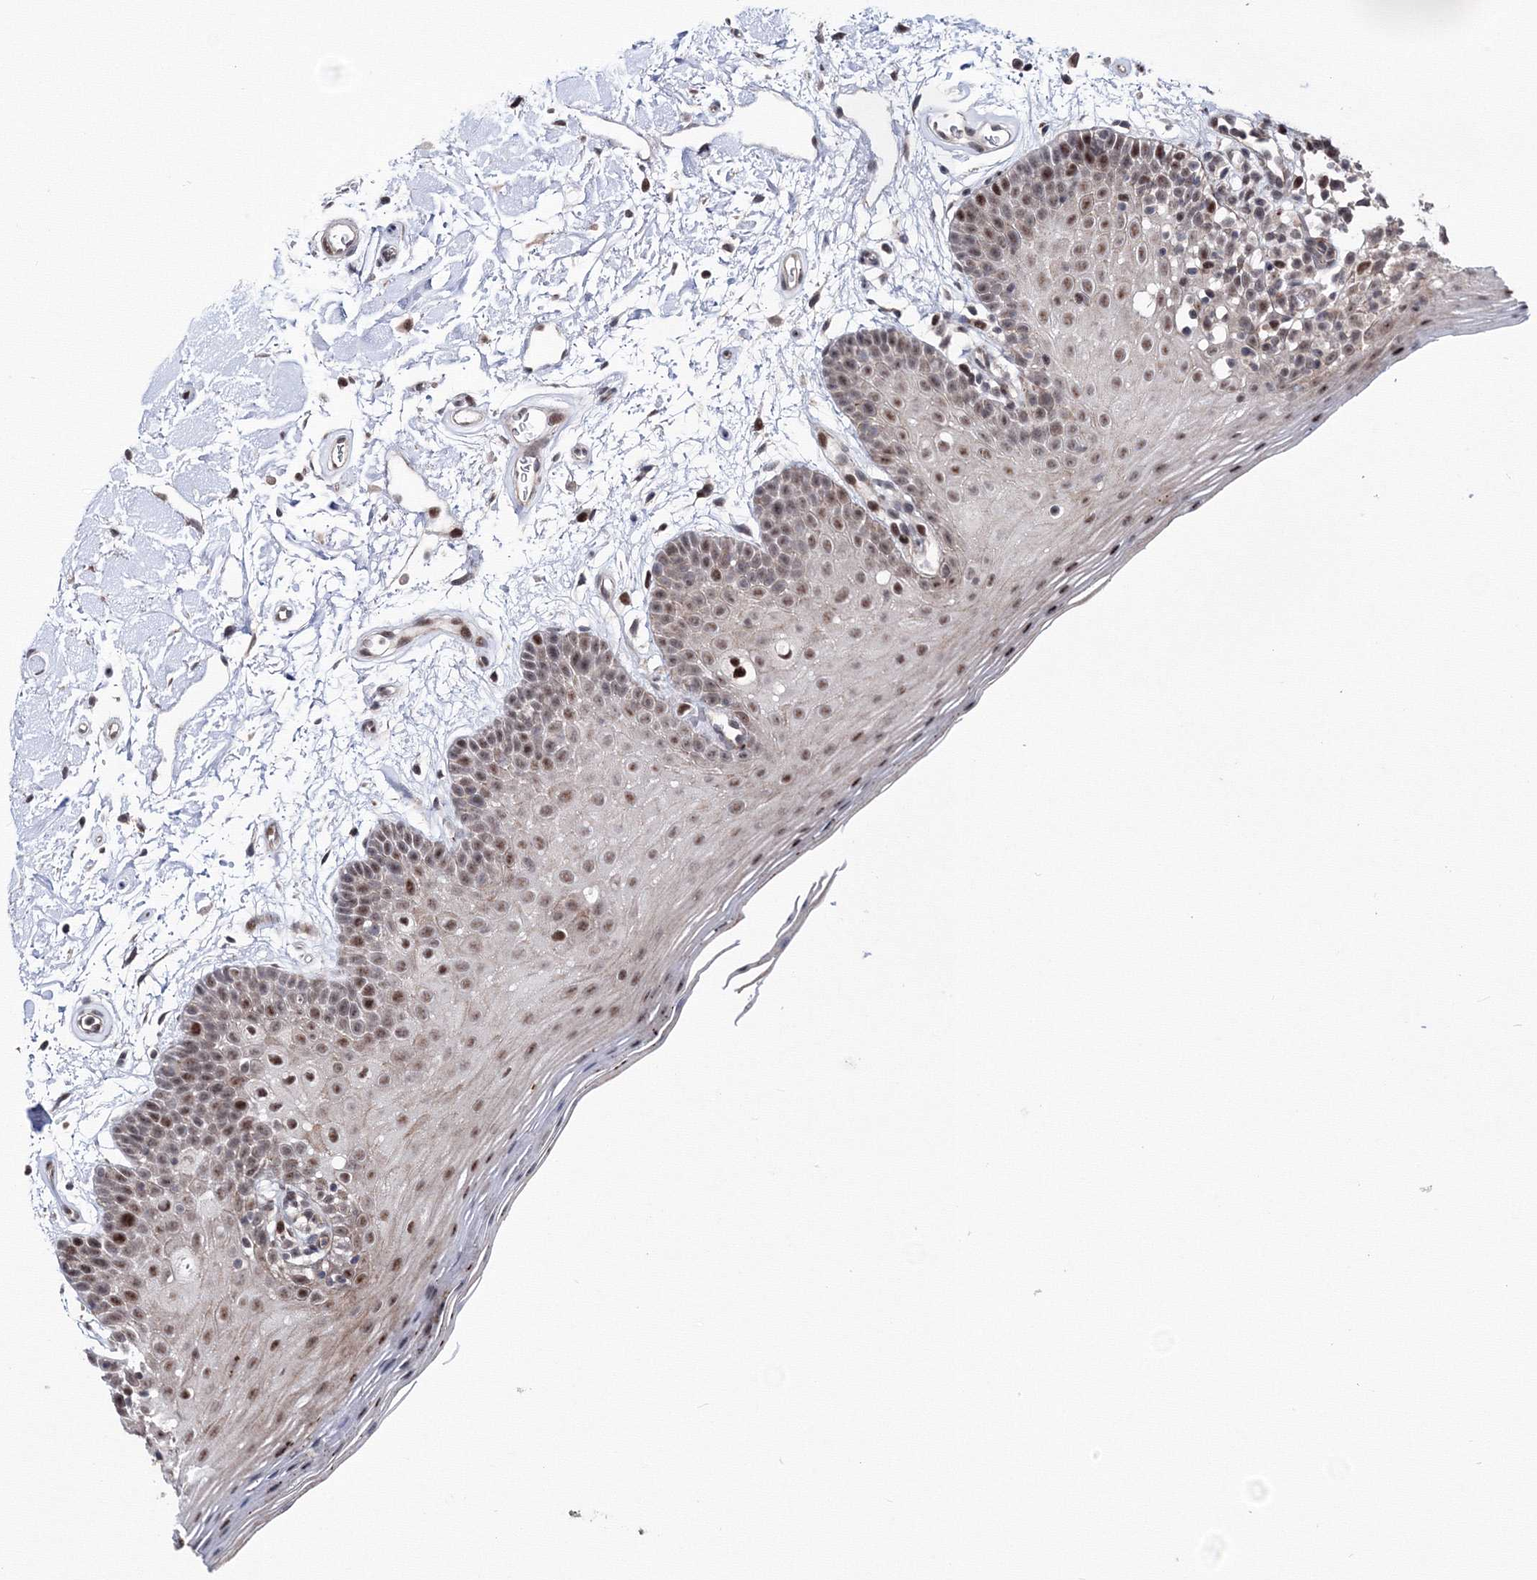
{"staining": {"intensity": "moderate", "quantity": "25%-75%", "location": "nuclear"}, "tissue": "oral mucosa", "cell_type": "Squamous epithelial cells", "image_type": "normal", "snomed": [{"axis": "morphology", "description": "Normal tissue, NOS"}, {"axis": "topography", "description": "Oral tissue"}], "caption": "The histopathology image shows a brown stain indicating the presence of a protein in the nuclear of squamous epithelial cells in oral mucosa. (DAB (3,3'-diaminobenzidine) IHC, brown staining for protein, blue staining for nuclei).", "gene": "TATDN2", "patient": {"sex": "male", "age": 62}}